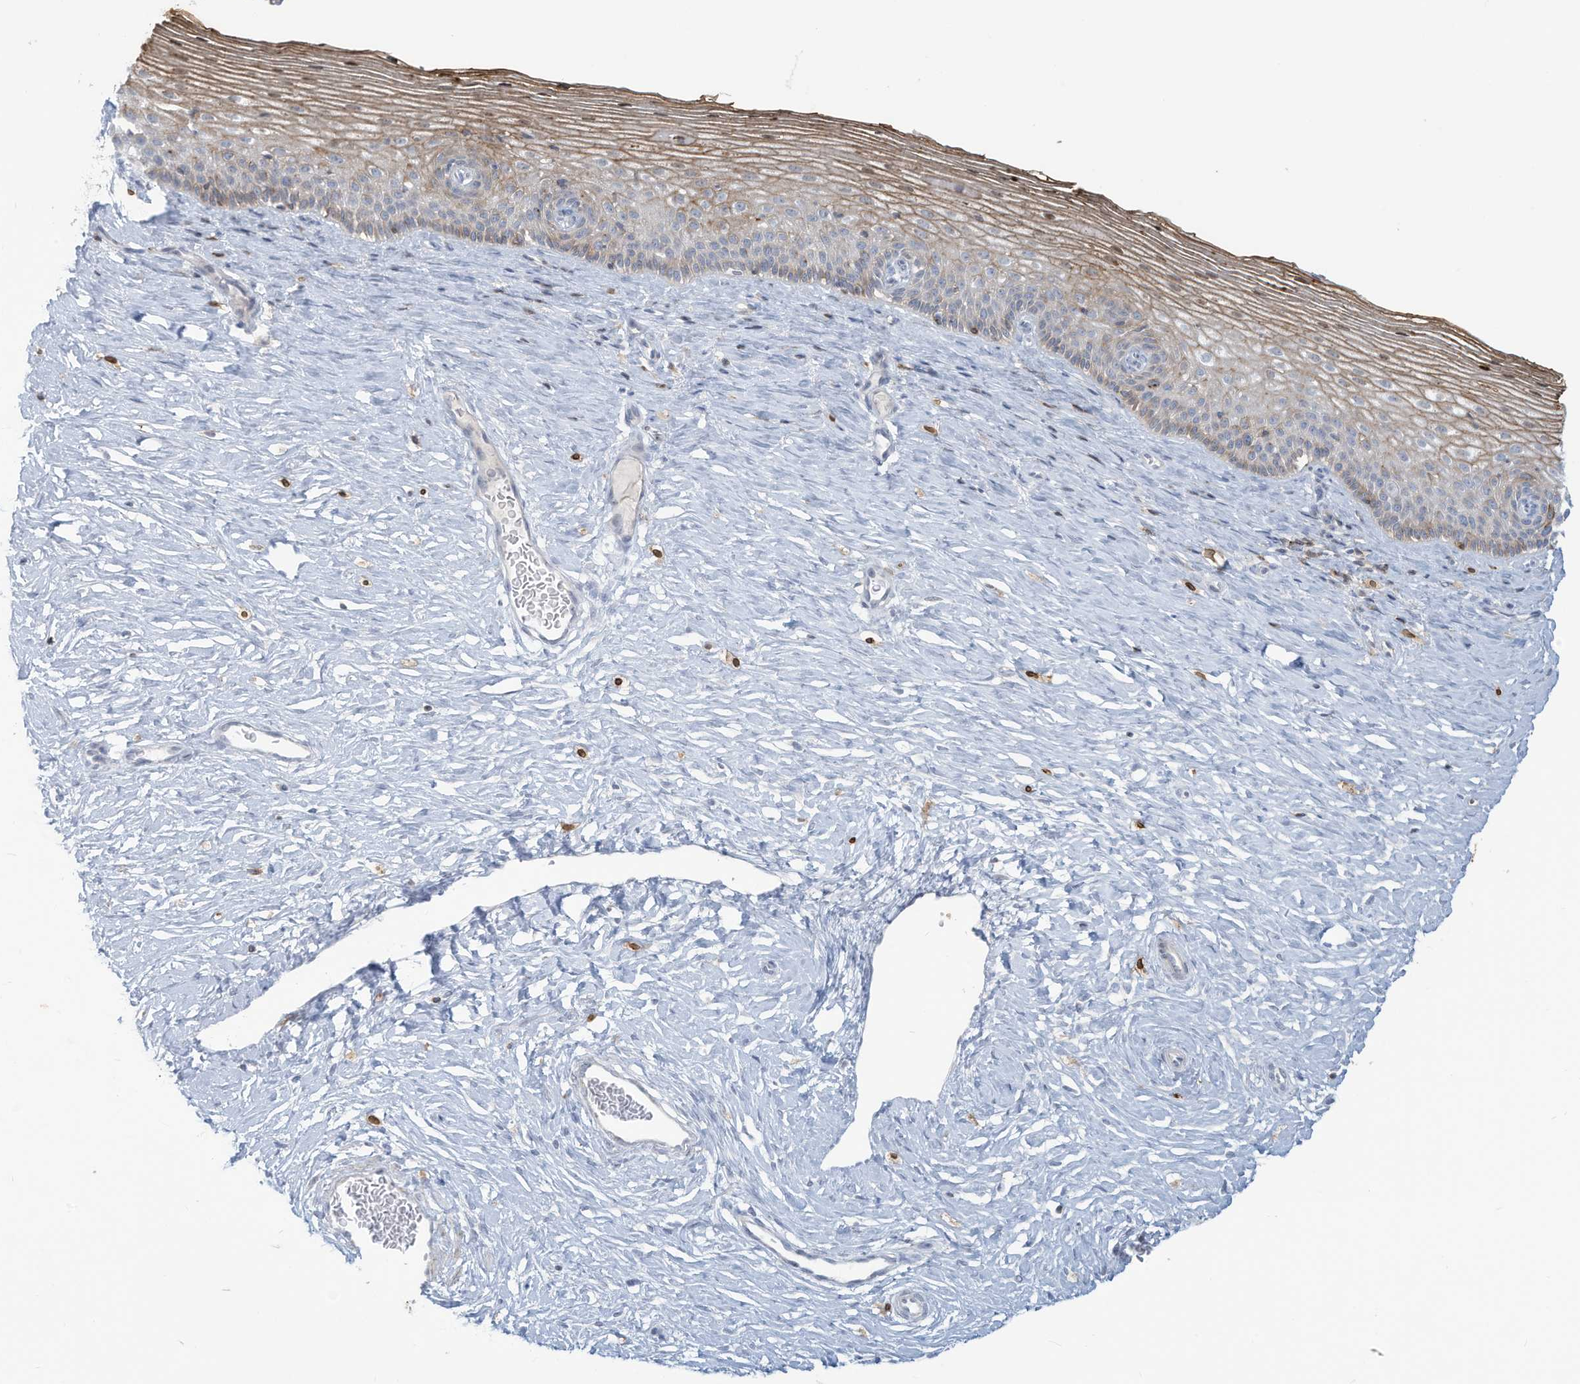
{"staining": {"intensity": "moderate", "quantity": "<25%", "location": "cytoplasmic/membranous"}, "tissue": "cervix", "cell_type": "Glandular cells", "image_type": "normal", "snomed": [{"axis": "morphology", "description": "Normal tissue, NOS"}, {"axis": "topography", "description": "Cervix"}], "caption": "IHC (DAB) staining of normal cervix exhibits moderate cytoplasmic/membranous protein expression in about <25% of glandular cells. (Stains: DAB in brown, nuclei in blue, Microscopy: brightfield microscopy at high magnification).", "gene": "NOTO", "patient": {"sex": "female", "age": 33}}